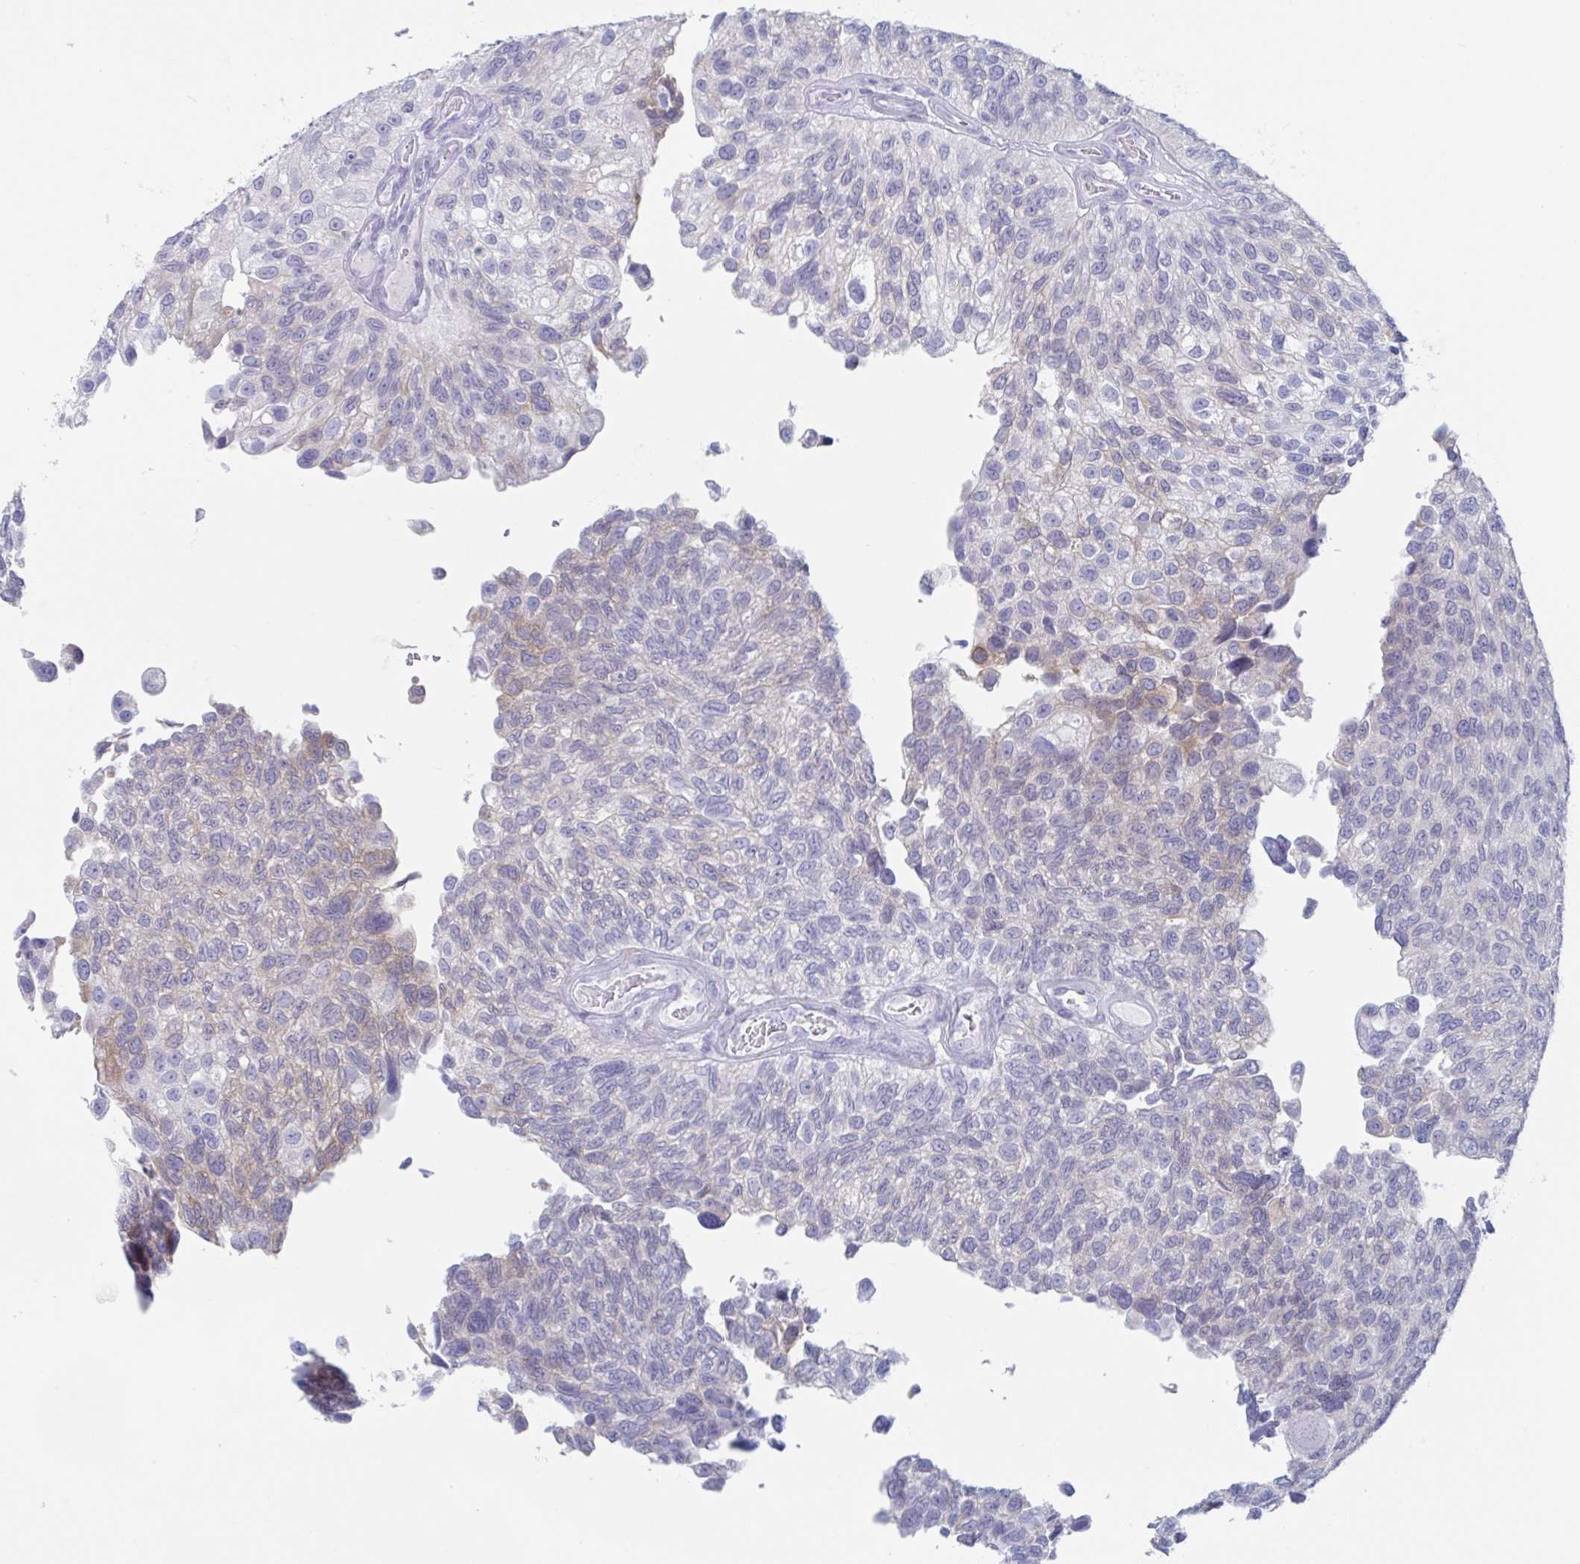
{"staining": {"intensity": "weak", "quantity": "<25%", "location": "cytoplasmic/membranous"}, "tissue": "urothelial cancer", "cell_type": "Tumor cells", "image_type": "cancer", "snomed": [{"axis": "morphology", "description": "Urothelial carcinoma, NOS"}, {"axis": "topography", "description": "Urinary bladder"}], "caption": "This is a histopathology image of immunohistochemistry staining of urothelial cancer, which shows no positivity in tumor cells.", "gene": "CYP4F11", "patient": {"sex": "male", "age": 87}}